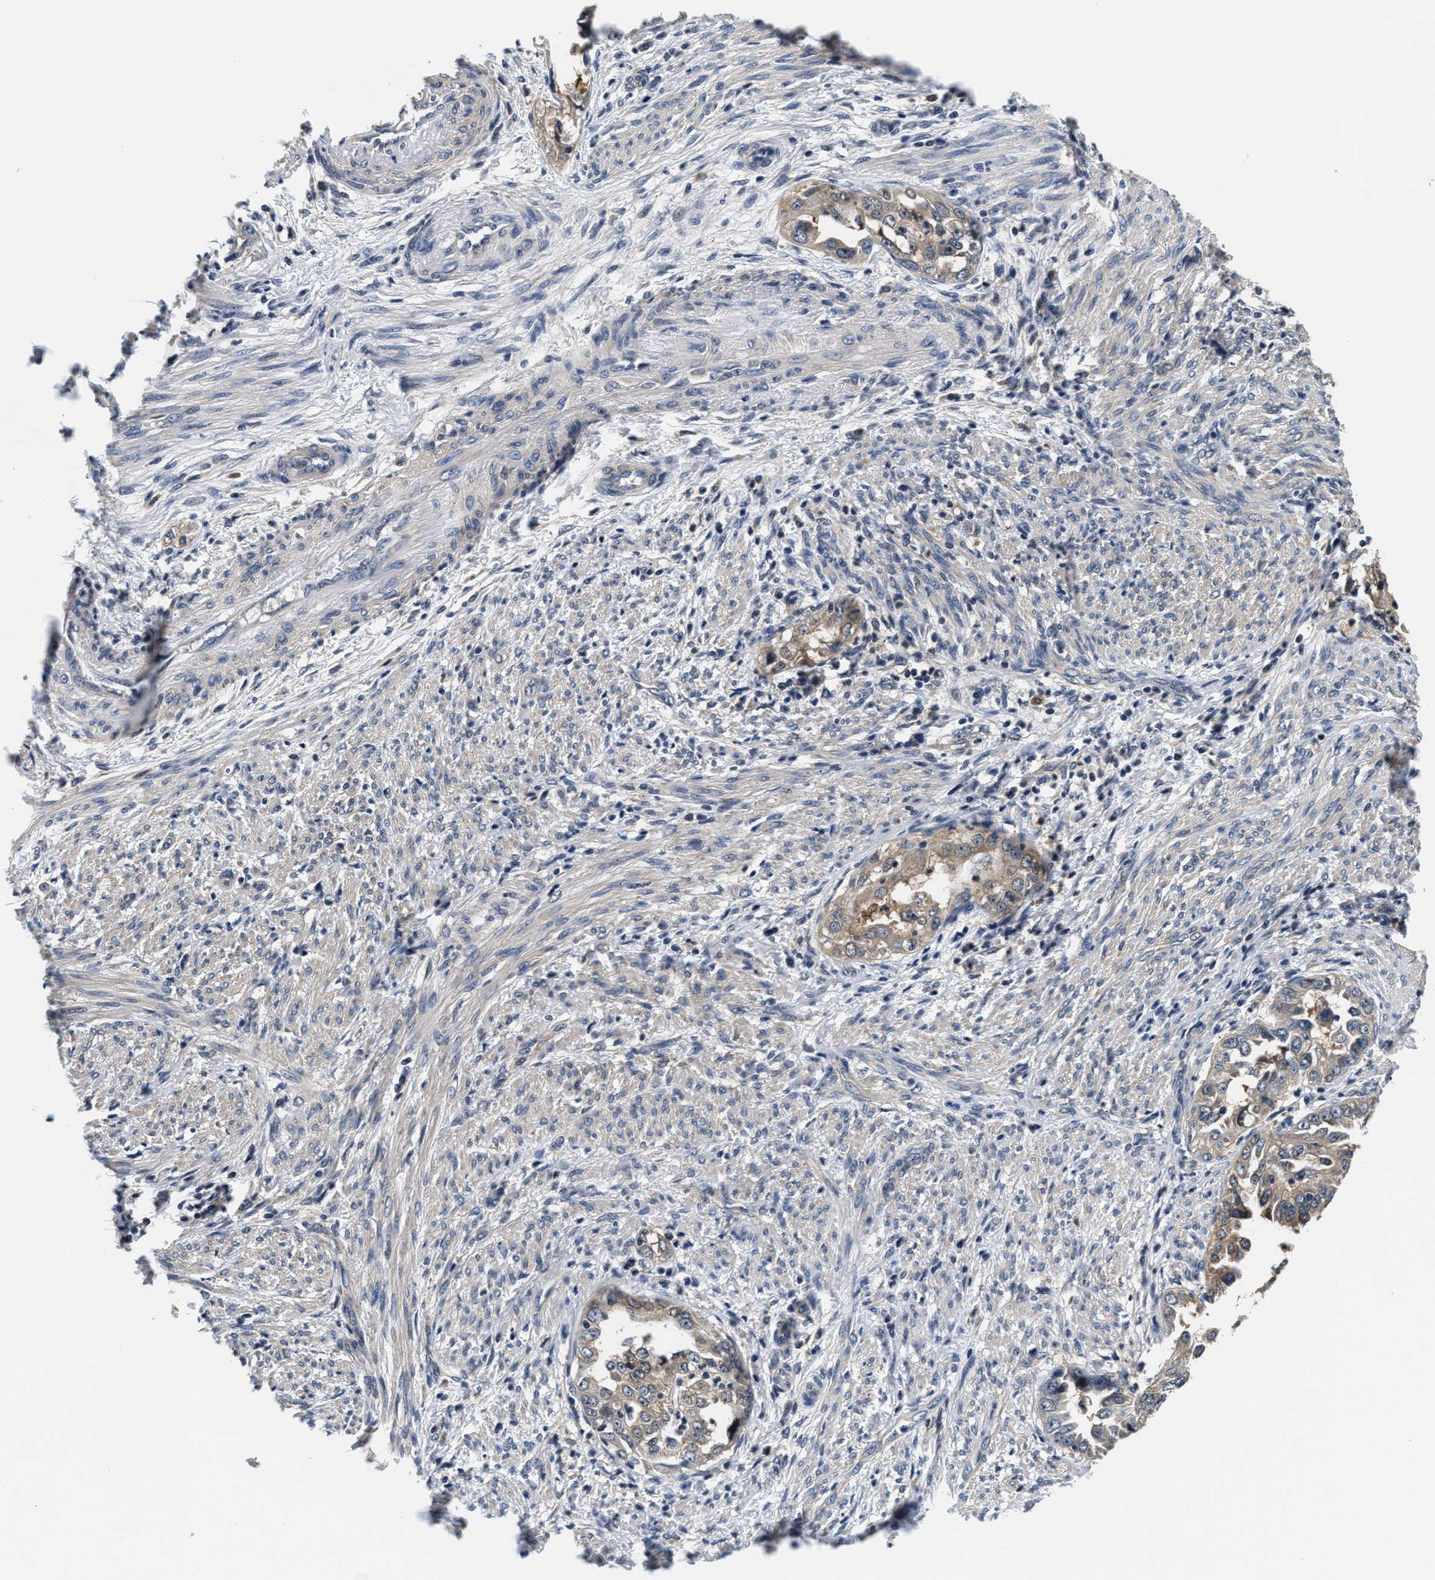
{"staining": {"intensity": "weak", "quantity": "<25%", "location": "cytoplasmic/membranous"}, "tissue": "endometrial cancer", "cell_type": "Tumor cells", "image_type": "cancer", "snomed": [{"axis": "morphology", "description": "Adenocarcinoma, NOS"}, {"axis": "topography", "description": "Endometrium"}], "caption": "Endometrial adenocarcinoma was stained to show a protein in brown. There is no significant expression in tumor cells. (Stains: DAB (3,3'-diaminobenzidine) immunohistochemistry (IHC) with hematoxylin counter stain, Microscopy: brightfield microscopy at high magnification).", "gene": "PHPT1", "patient": {"sex": "female", "age": 85}}